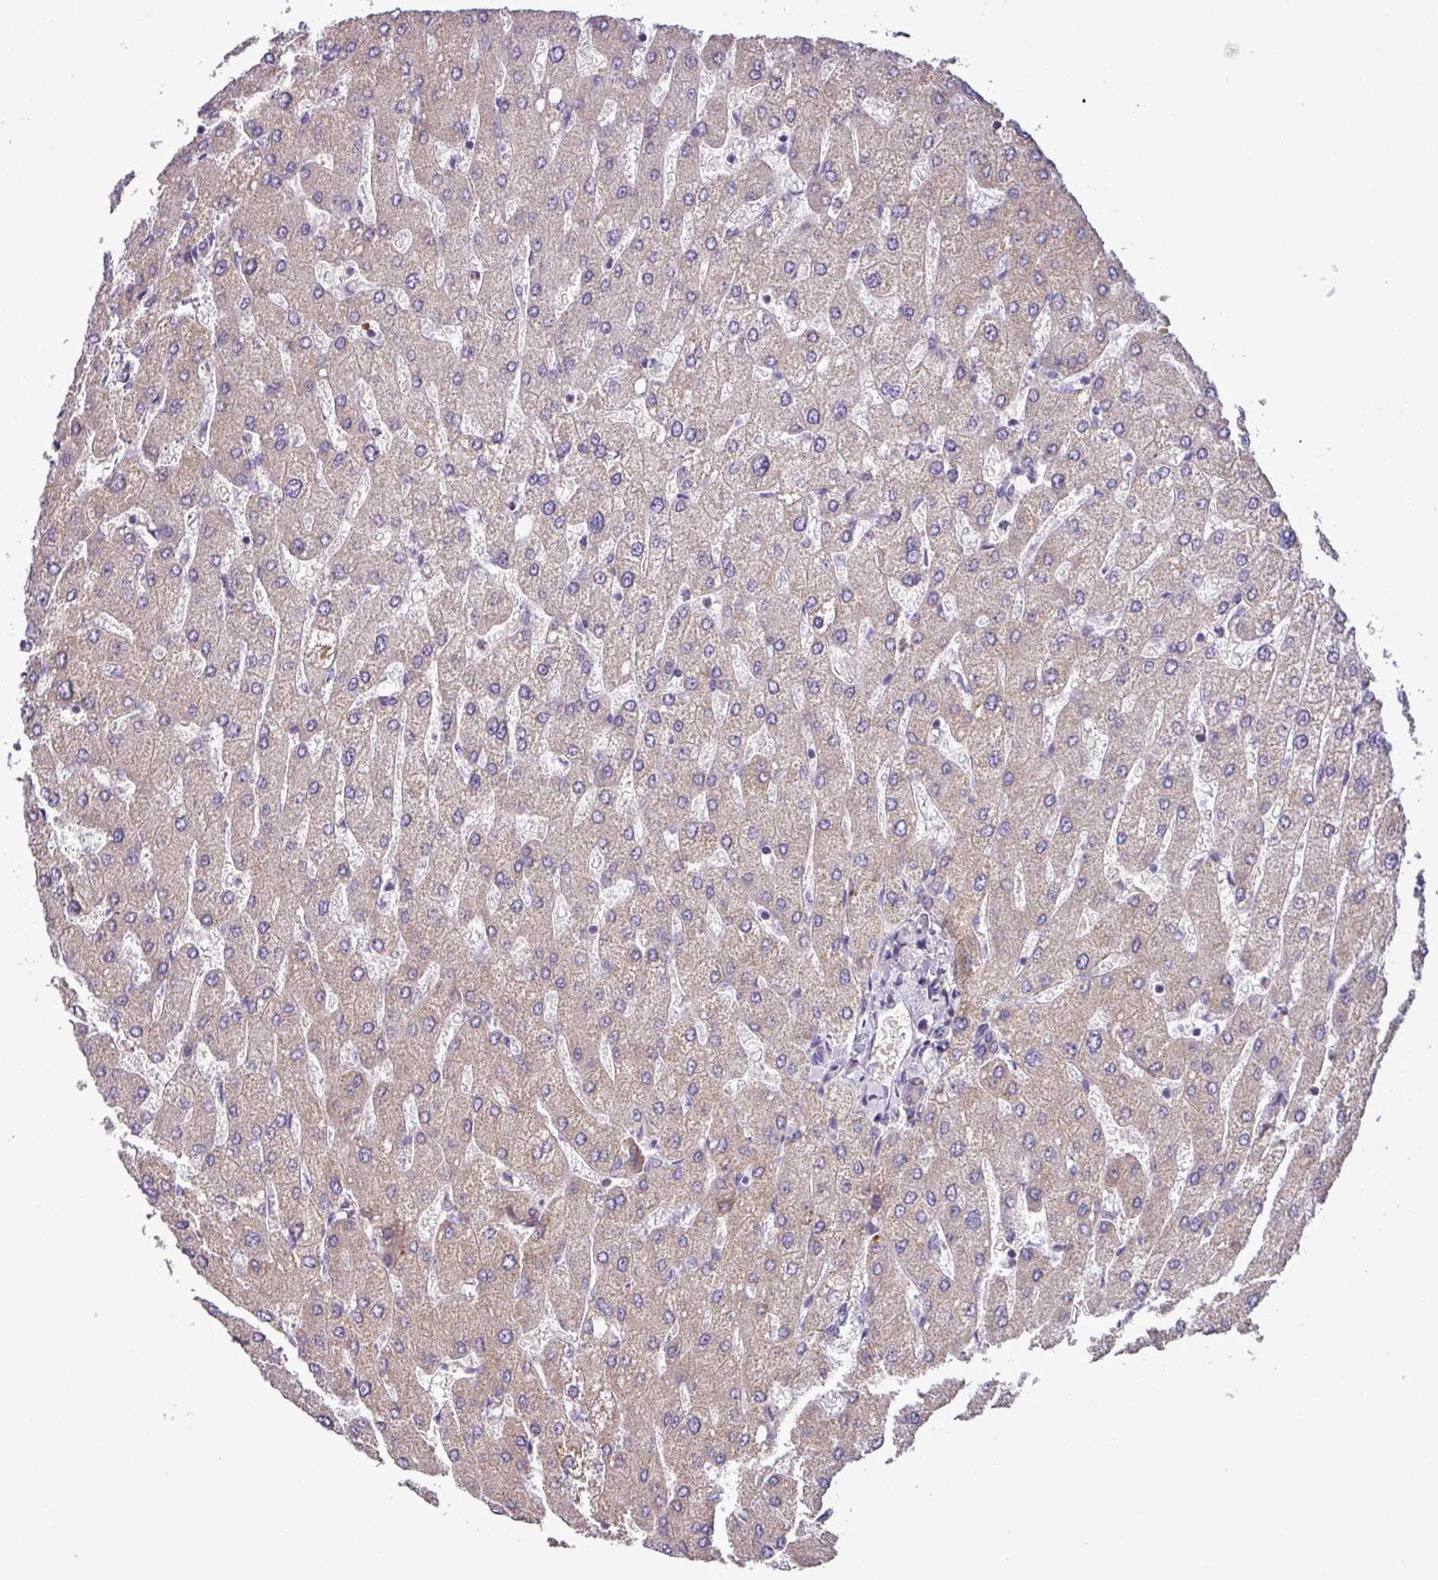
{"staining": {"intensity": "negative", "quantity": "none", "location": "none"}, "tissue": "liver", "cell_type": "Cholangiocytes", "image_type": "normal", "snomed": [{"axis": "morphology", "description": "Normal tissue, NOS"}, {"axis": "topography", "description": "Liver"}], "caption": "This is a image of immunohistochemistry (IHC) staining of benign liver, which shows no positivity in cholangiocytes.", "gene": "FAM183A", "patient": {"sex": "male", "age": 55}}